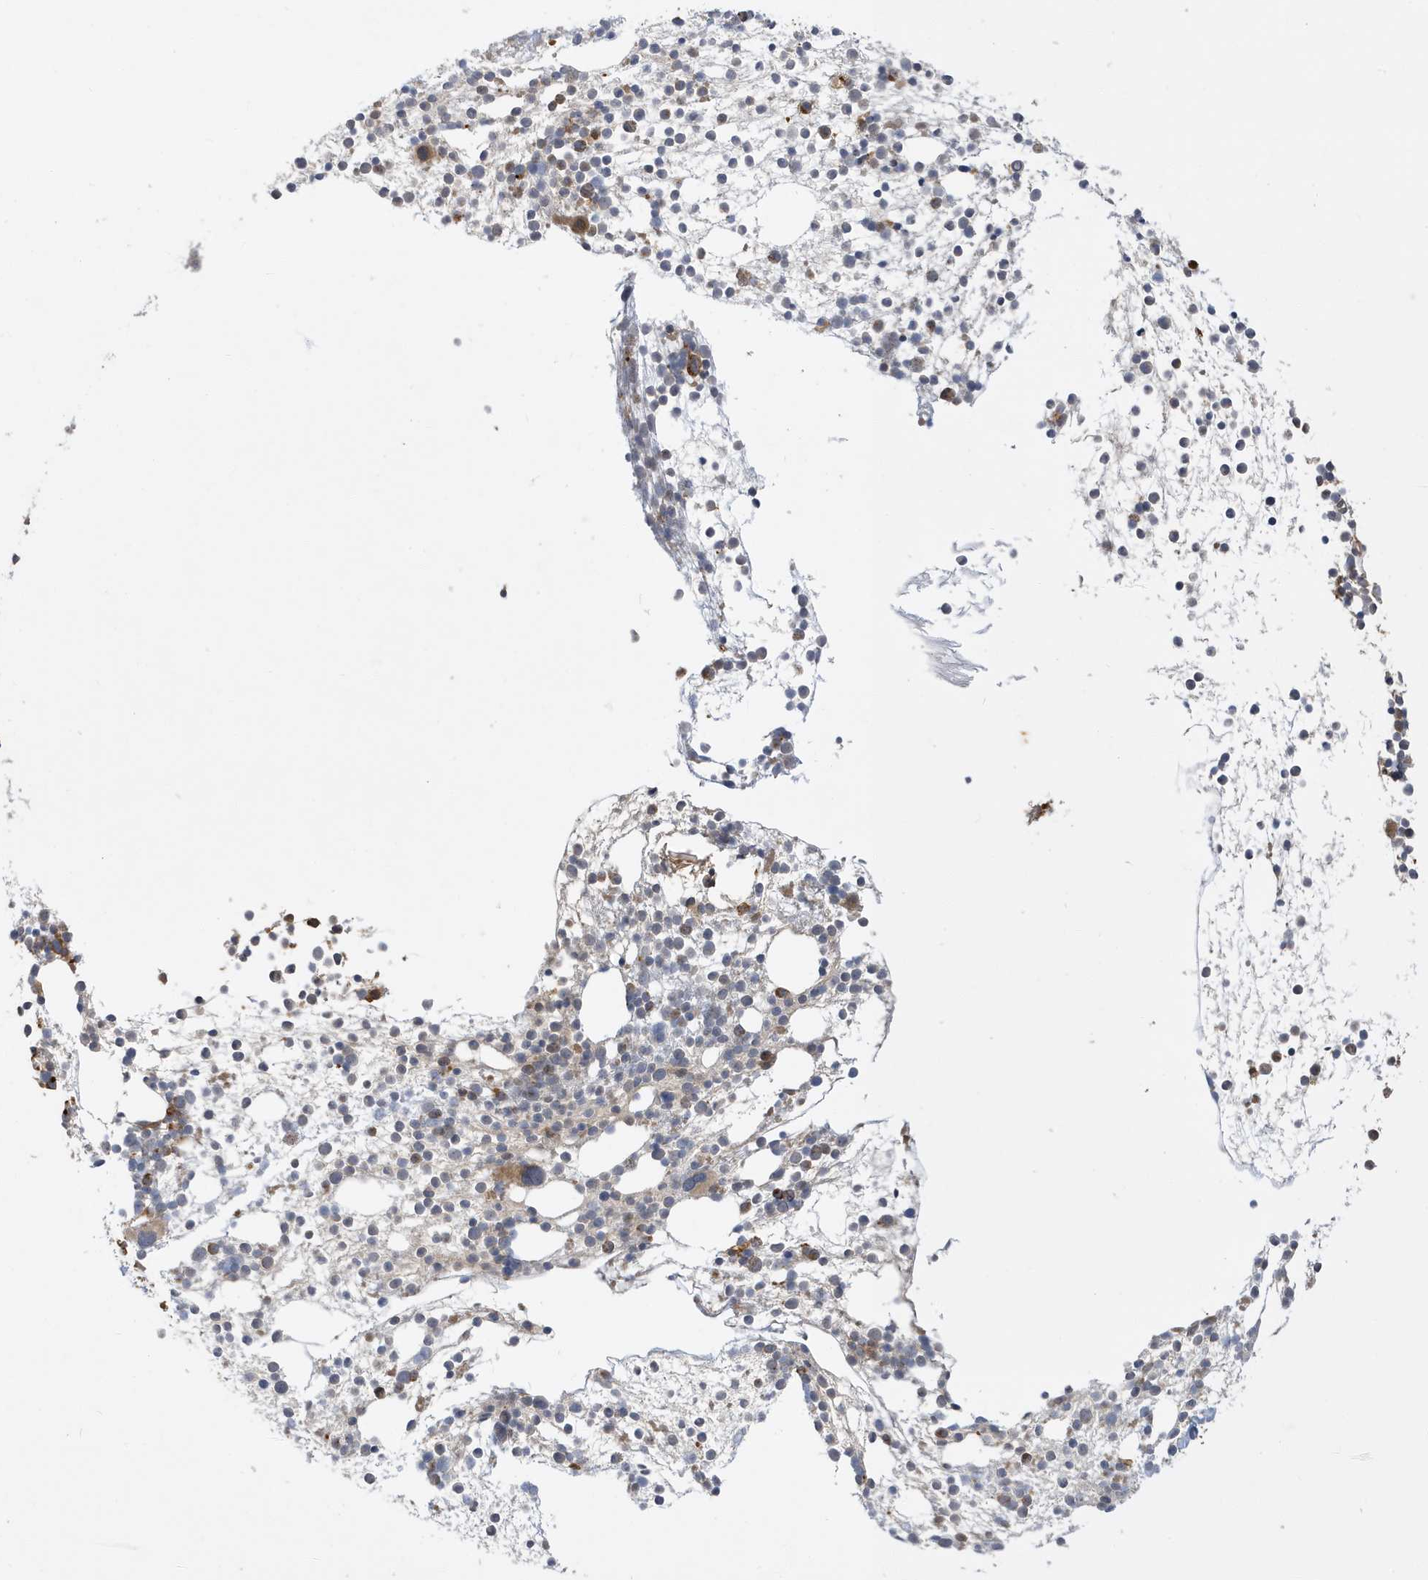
{"staining": {"intensity": "moderate", "quantity": "<25%", "location": "cytoplasmic/membranous,nuclear"}, "tissue": "bone marrow", "cell_type": "Hematopoietic cells", "image_type": "normal", "snomed": [{"axis": "morphology", "description": "Normal tissue, NOS"}, {"axis": "topography", "description": "Bone marrow"}], "caption": "This micrograph displays IHC staining of normal human bone marrow, with low moderate cytoplasmic/membranous,nuclear positivity in approximately <25% of hematopoietic cells.", "gene": "LAPTM4A", "patient": {"sex": "male", "age": 54}}